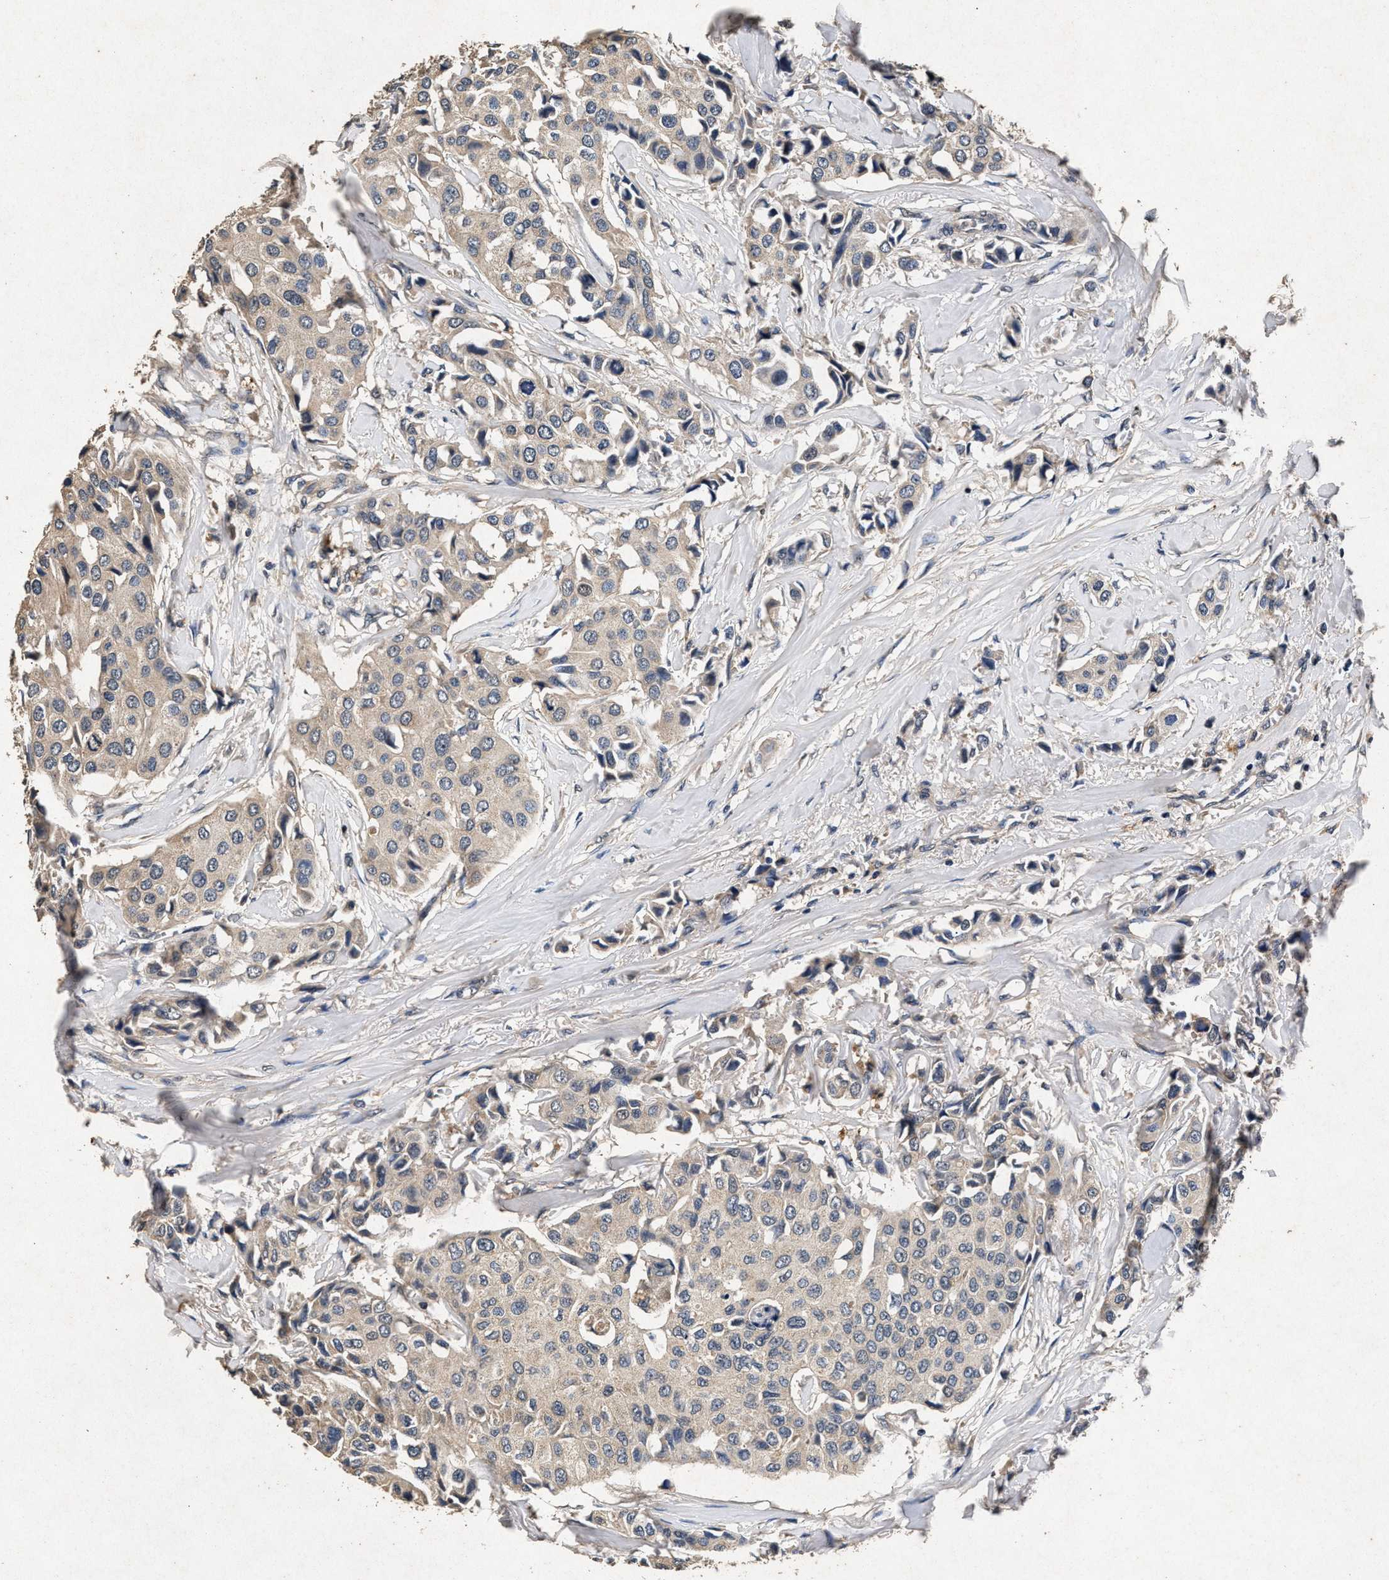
{"staining": {"intensity": "weak", "quantity": "<25%", "location": "cytoplasmic/membranous"}, "tissue": "breast cancer", "cell_type": "Tumor cells", "image_type": "cancer", "snomed": [{"axis": "morphology", "description": "Duct carcinoma"}, {"axis": "topography", "description": "Breast"}], "caption": "A micrograph of human invasive ductal carcinoma (breast) is negative for staining in tumor cells. (DAB IHC, high magnification).", "gene": "PPP1CC", "patient": {"sex": "female", "age": 80}}